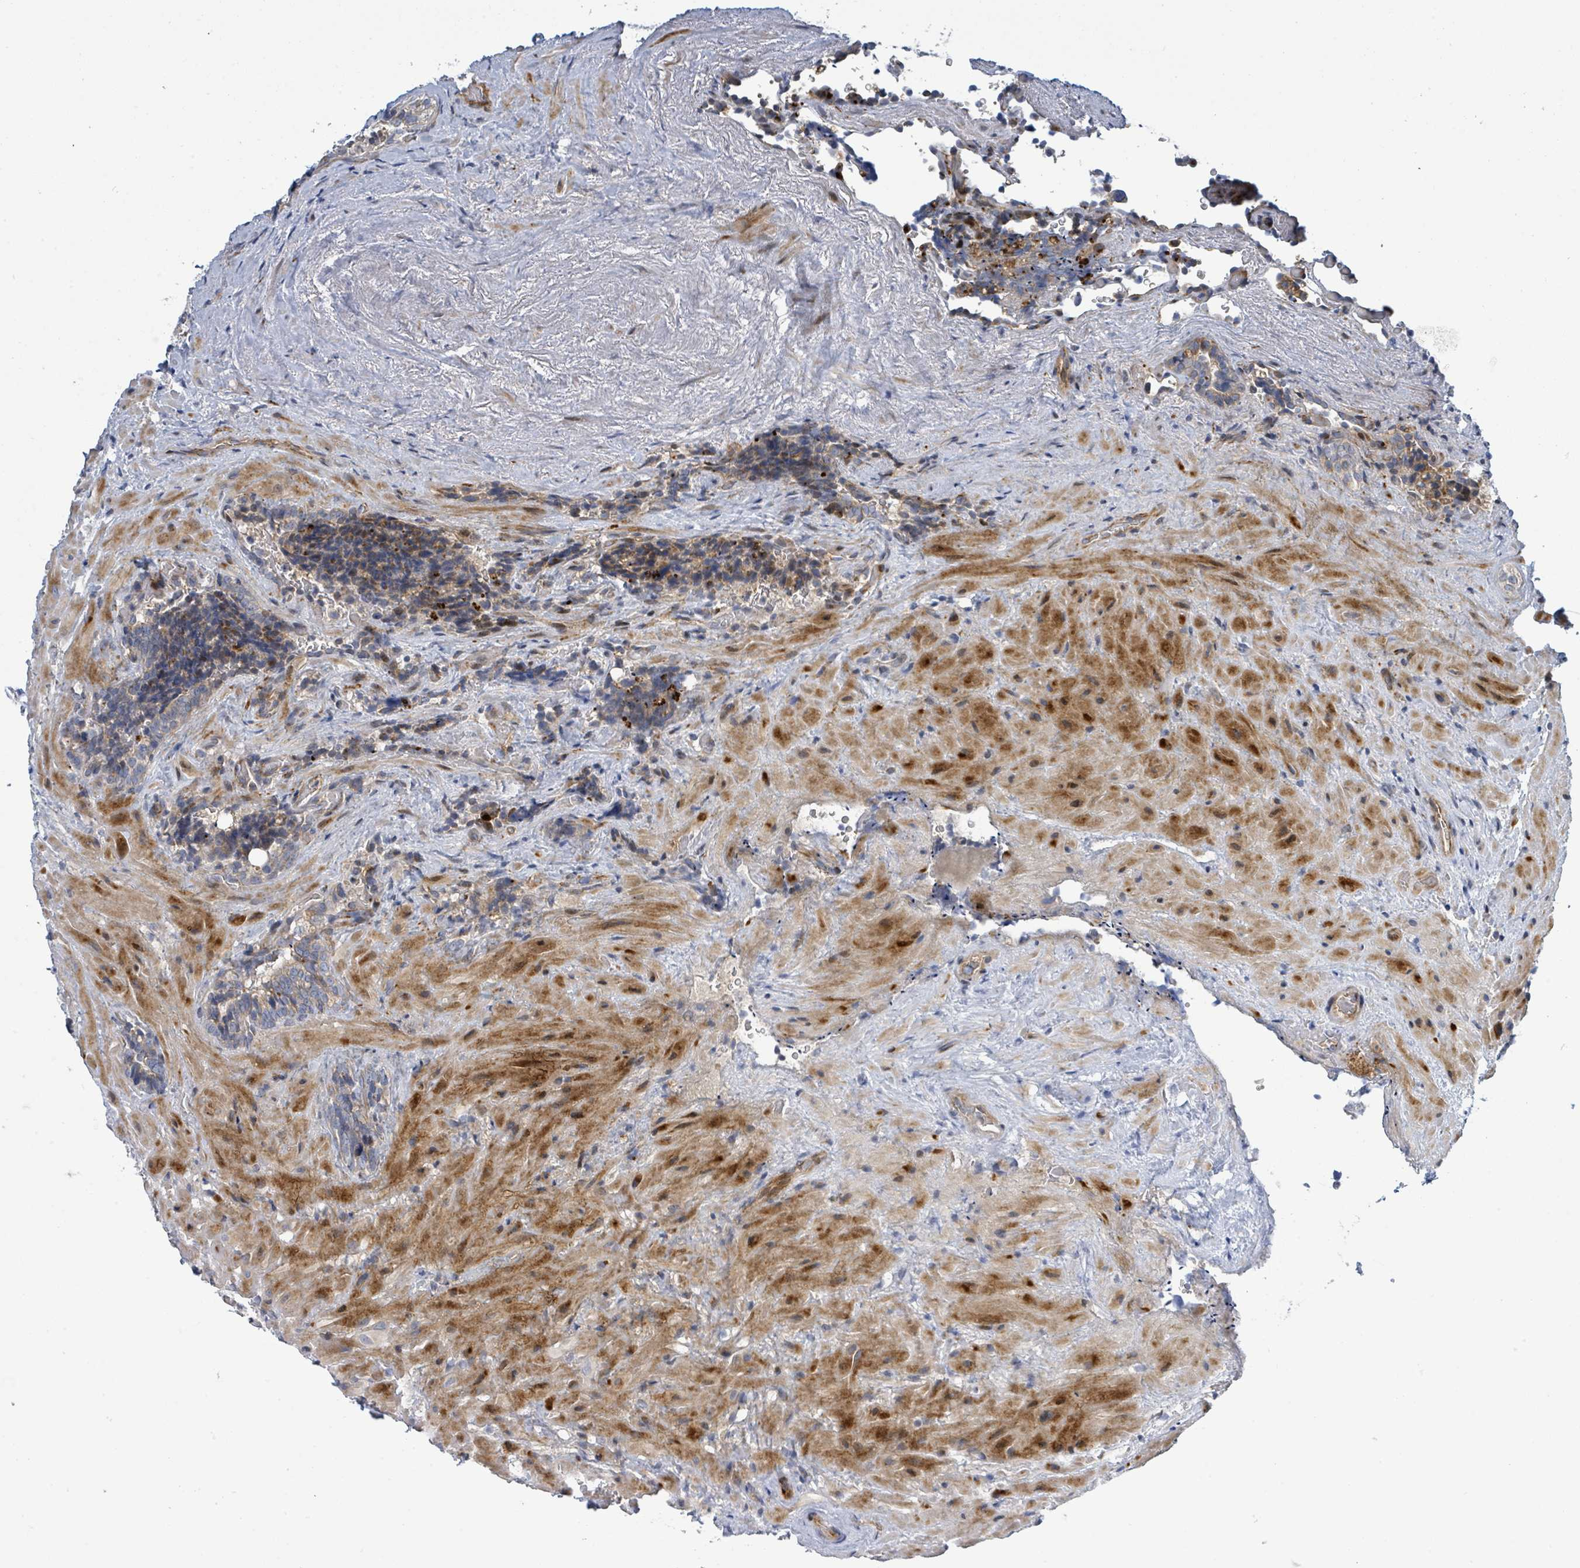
{"staining": {"intensity": "moderate", "quantity": "<25%", "location": "cytoplasmic/membranous"}, "tissue": "seminal vesicle", "cell_type": "Glandular cells", "image_type": "normal", "snomed": [{"axis": "morphology", "description": "Normal tissue, NOS"}, {"axis": "topography", "description": "Seminal veicle"}], "caption": "Seminal vesicle stained for a protein (brown) reveals moderate cytoplasmic/membranous positive expression in approximately <25% of glandular cells.", "gene": "CFAP210", "patient": {"sex": "male", "age": 62}}